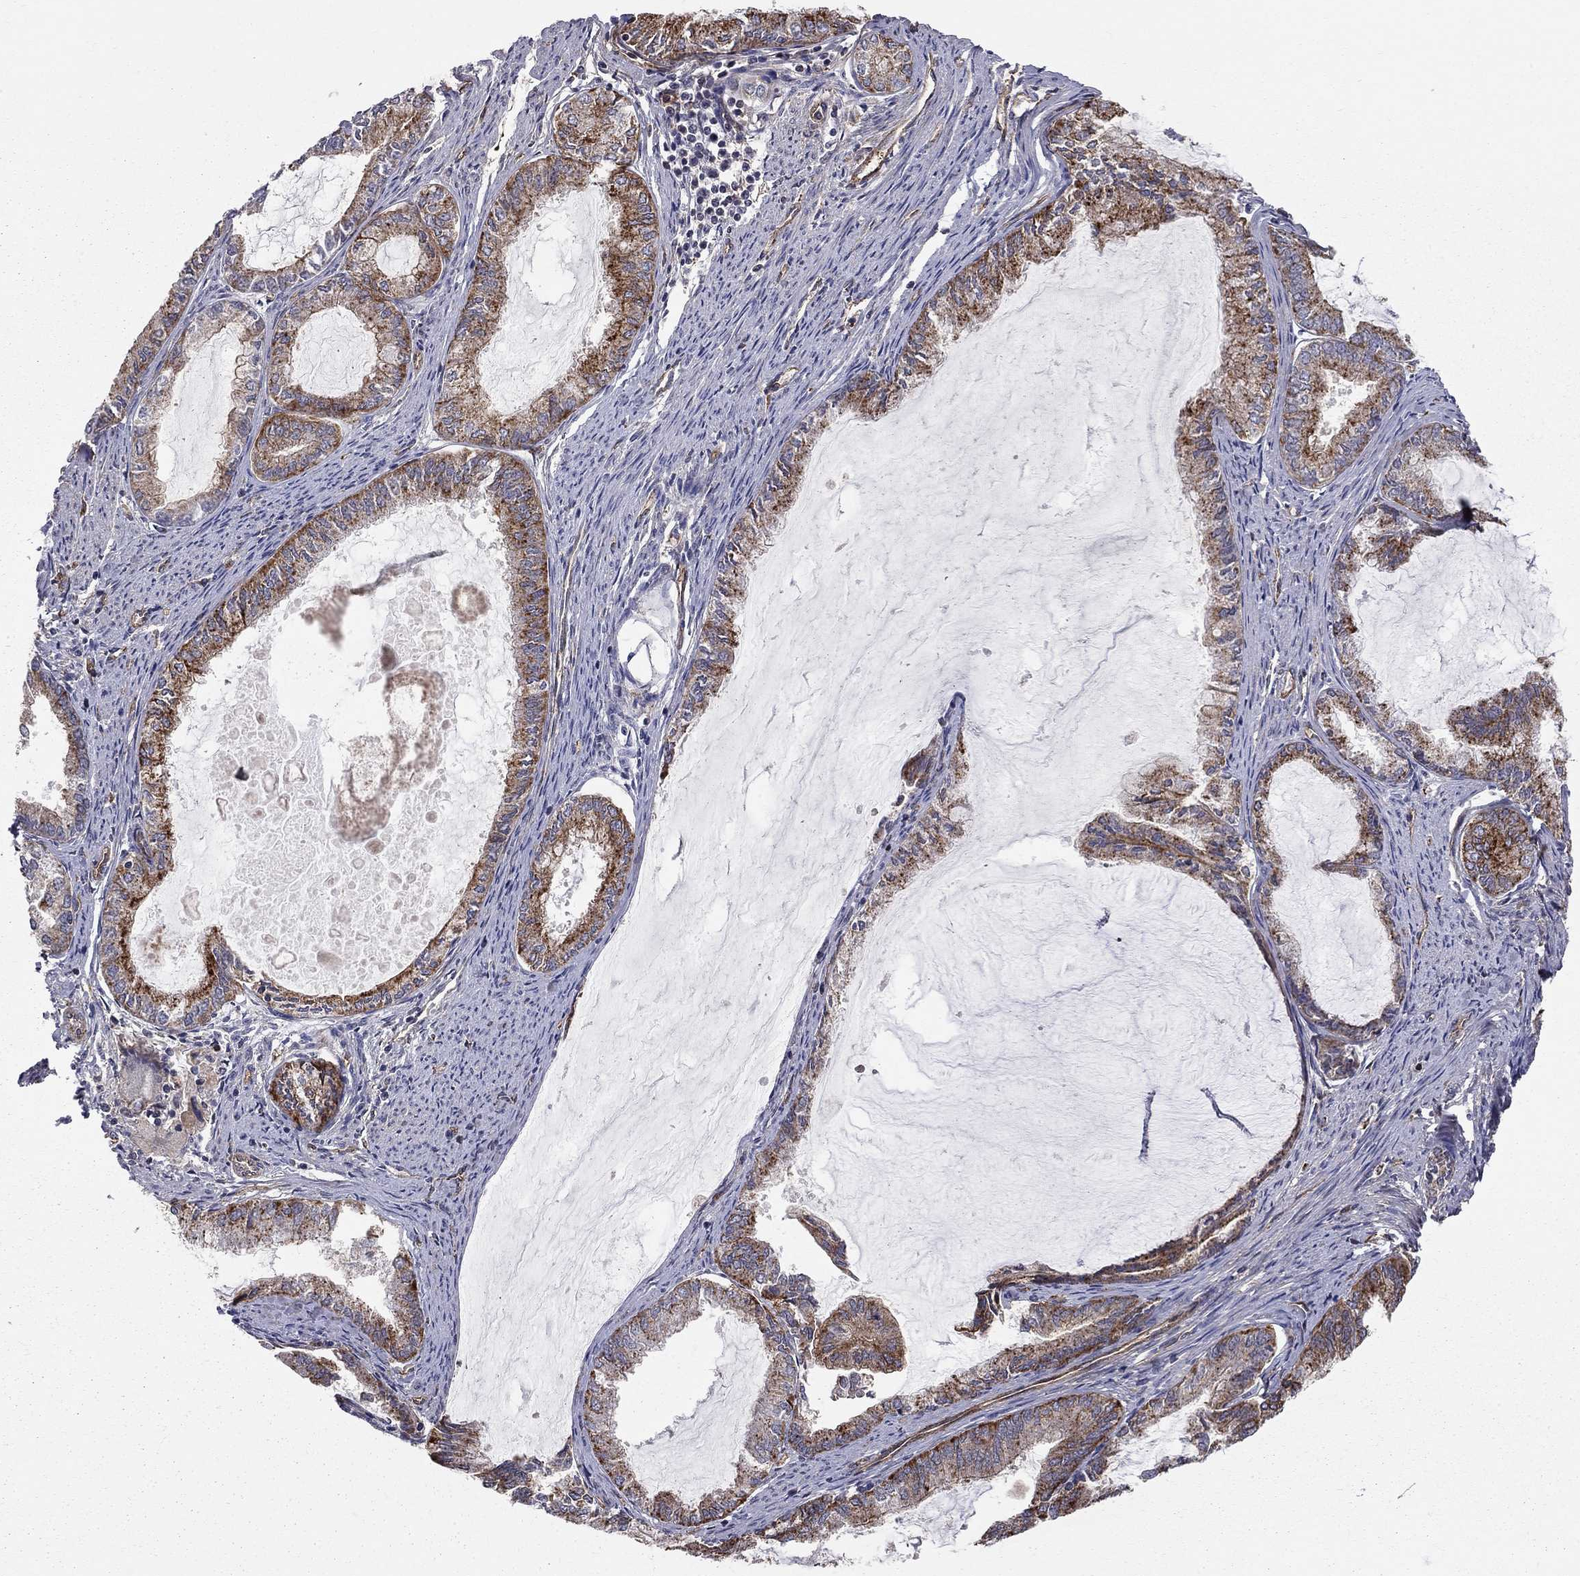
{"staining": {"intensity": "strong", "quantity": "25%-75%", "location": "cytoplasmic/membranous"}, "tissue": "endometrial cancer", "cell_type": "Tumor cells", "image_type": "cancer", "snomed": [{"axis": "morphology", "description": "Adenocarcinoma, NOS"}, {"axis": "topography", "description": "Endometrium"}], "caption": "Immunohistochemistry of endometrial cancer demonstrates high levels of strong cytoplasmic/membranous staining in about 25%-75% of tumor cells. (DAB IHC, brown staining for protein, blue staining for nuclei).", "gene": "RASEF", "patient": {"sex": "female", "age": 86}}